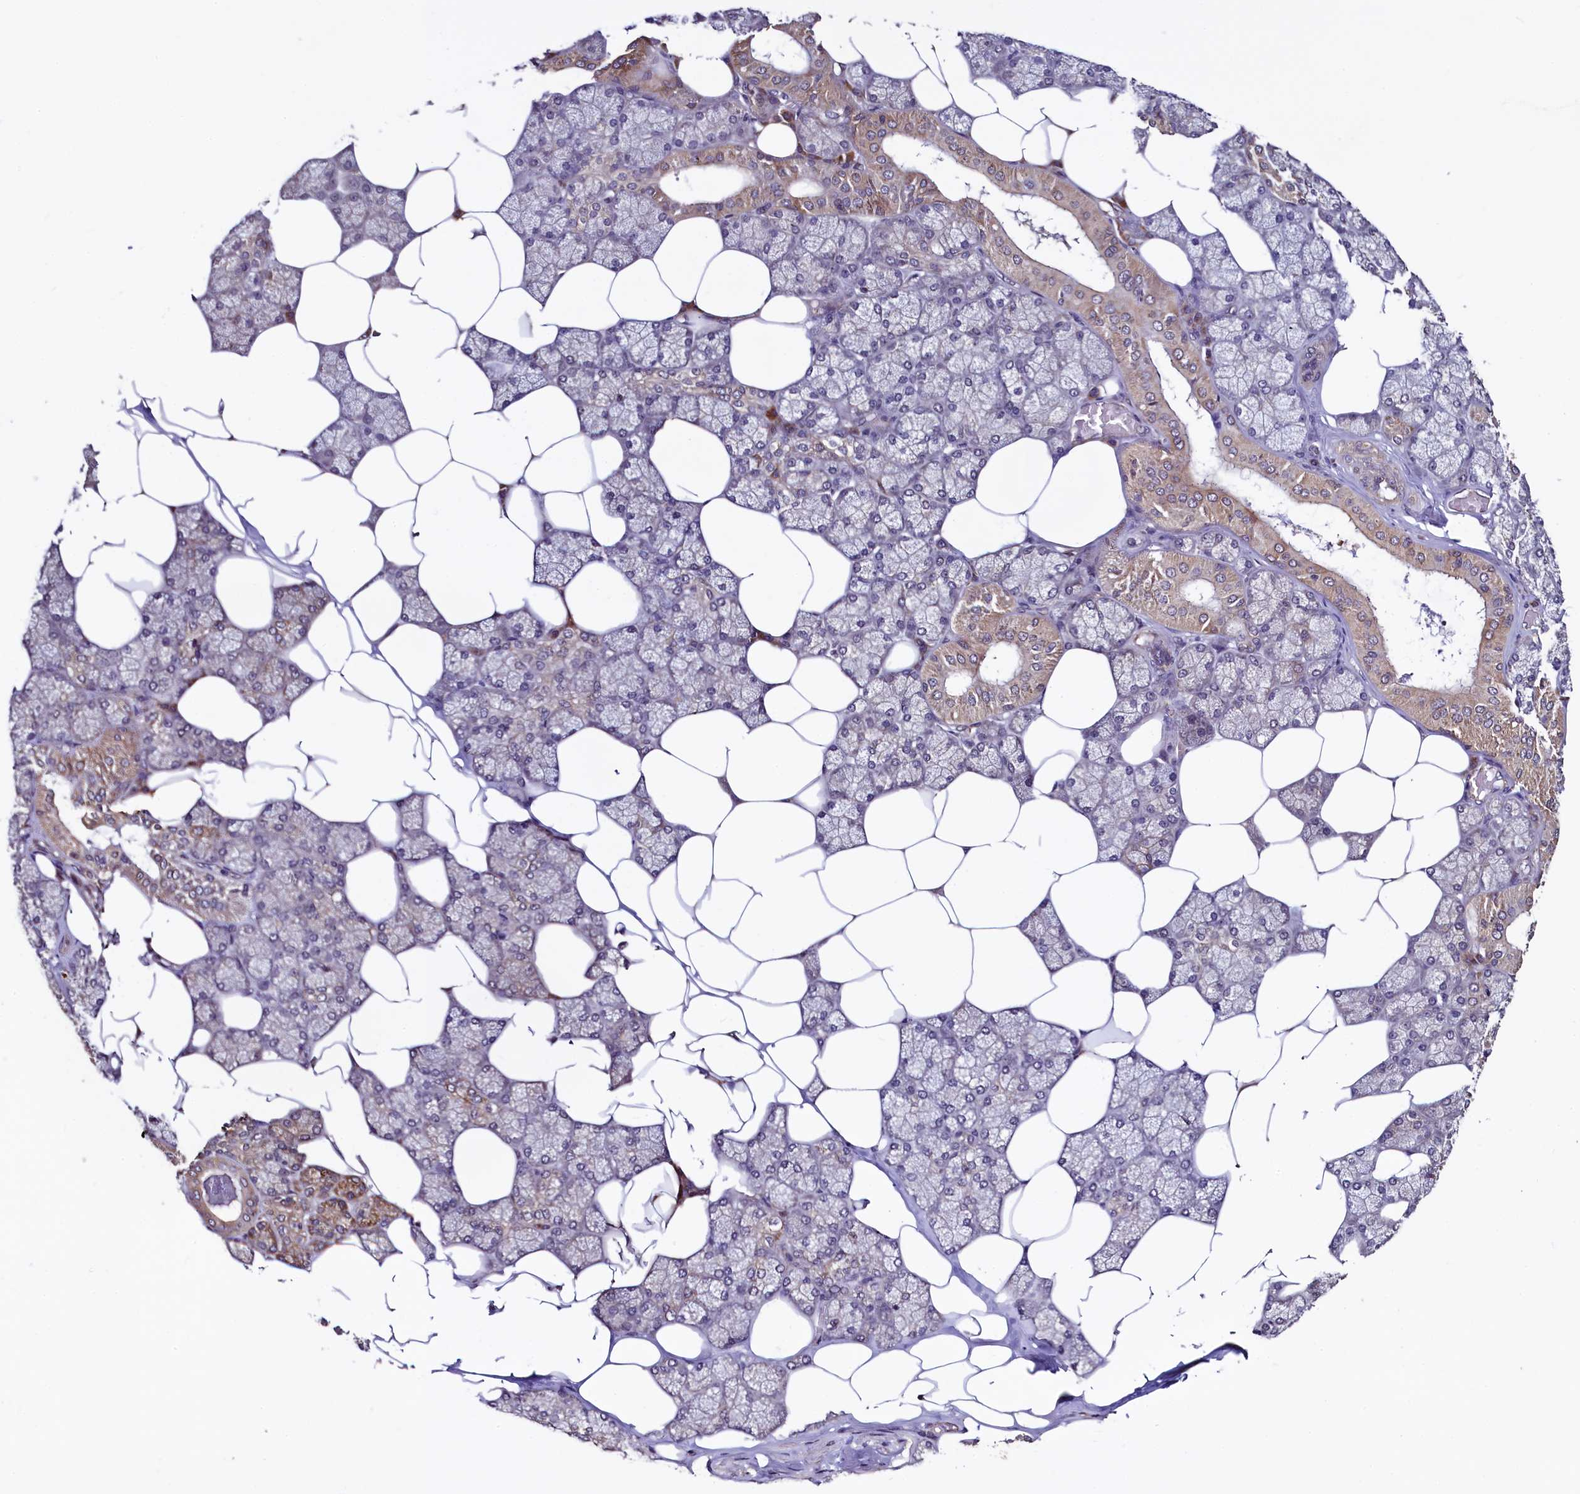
{"staining": {"intensity": "moderate", "quantity": "25%-75%", "location": "cytoplasmic/membranous"}, "tissue": "salivary gland", "cell_type": "Glandular cells", "image_type": "normal", "snomed": [{"axis": "morphology", "description": "Normal tissue, NOS"}, {"axis": "topography", "description": "Salivary gland"}], "caption": "About 25%-75% of glandular cells in normal salivary gland exhibit moderate cytoplasmic/membranous protein expression as visualized by brown immunohistochemical staining.", "gene": "RBFA", "patient": {"sex": "male", "age": 62}}